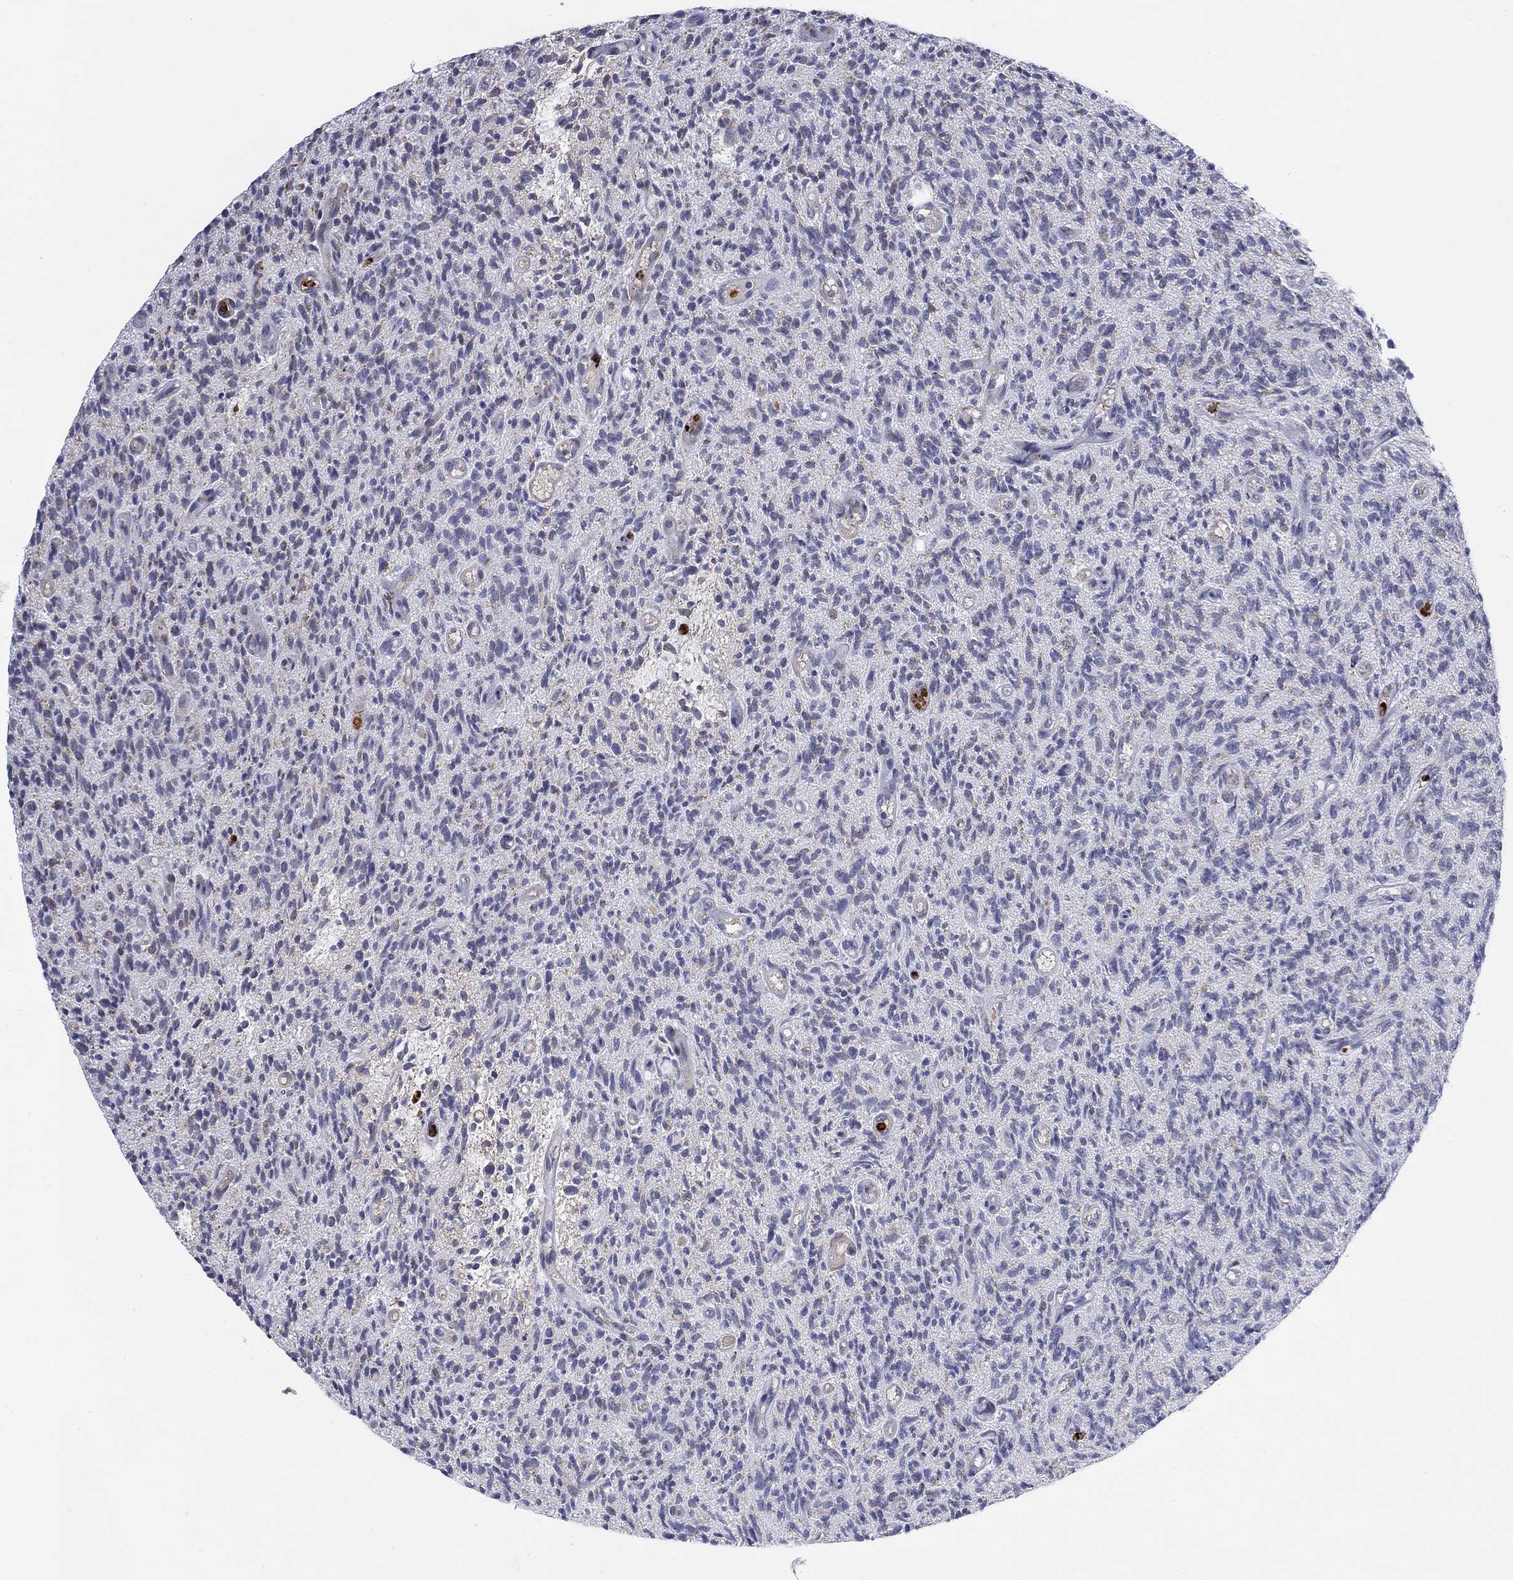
{"staining": {"intensity": "negative", "quantity": "none", "location": "none"}, "tissue": "glioma", "cell_type": "Tumor cells", "image_type": "cancer", "snomed": [{"axis": "morphology", "description": "Glioma, malignant, High grade"}, {"axis": "topography", "description": "Brain"}], "caption": "DAB (3,3'-diaminobenzidine) immunohistochemical staining of malignant high-grade glioma displays no significant positivity in tumor cells. (Stains: DAB (3,3'-diaminobenzidine) IHC with hematoxylin counter stain, Microscopy: brightfield microscopy at high magnification).", "gene": "MTRFR", "patient": {"sex": "male", "age": 64}}